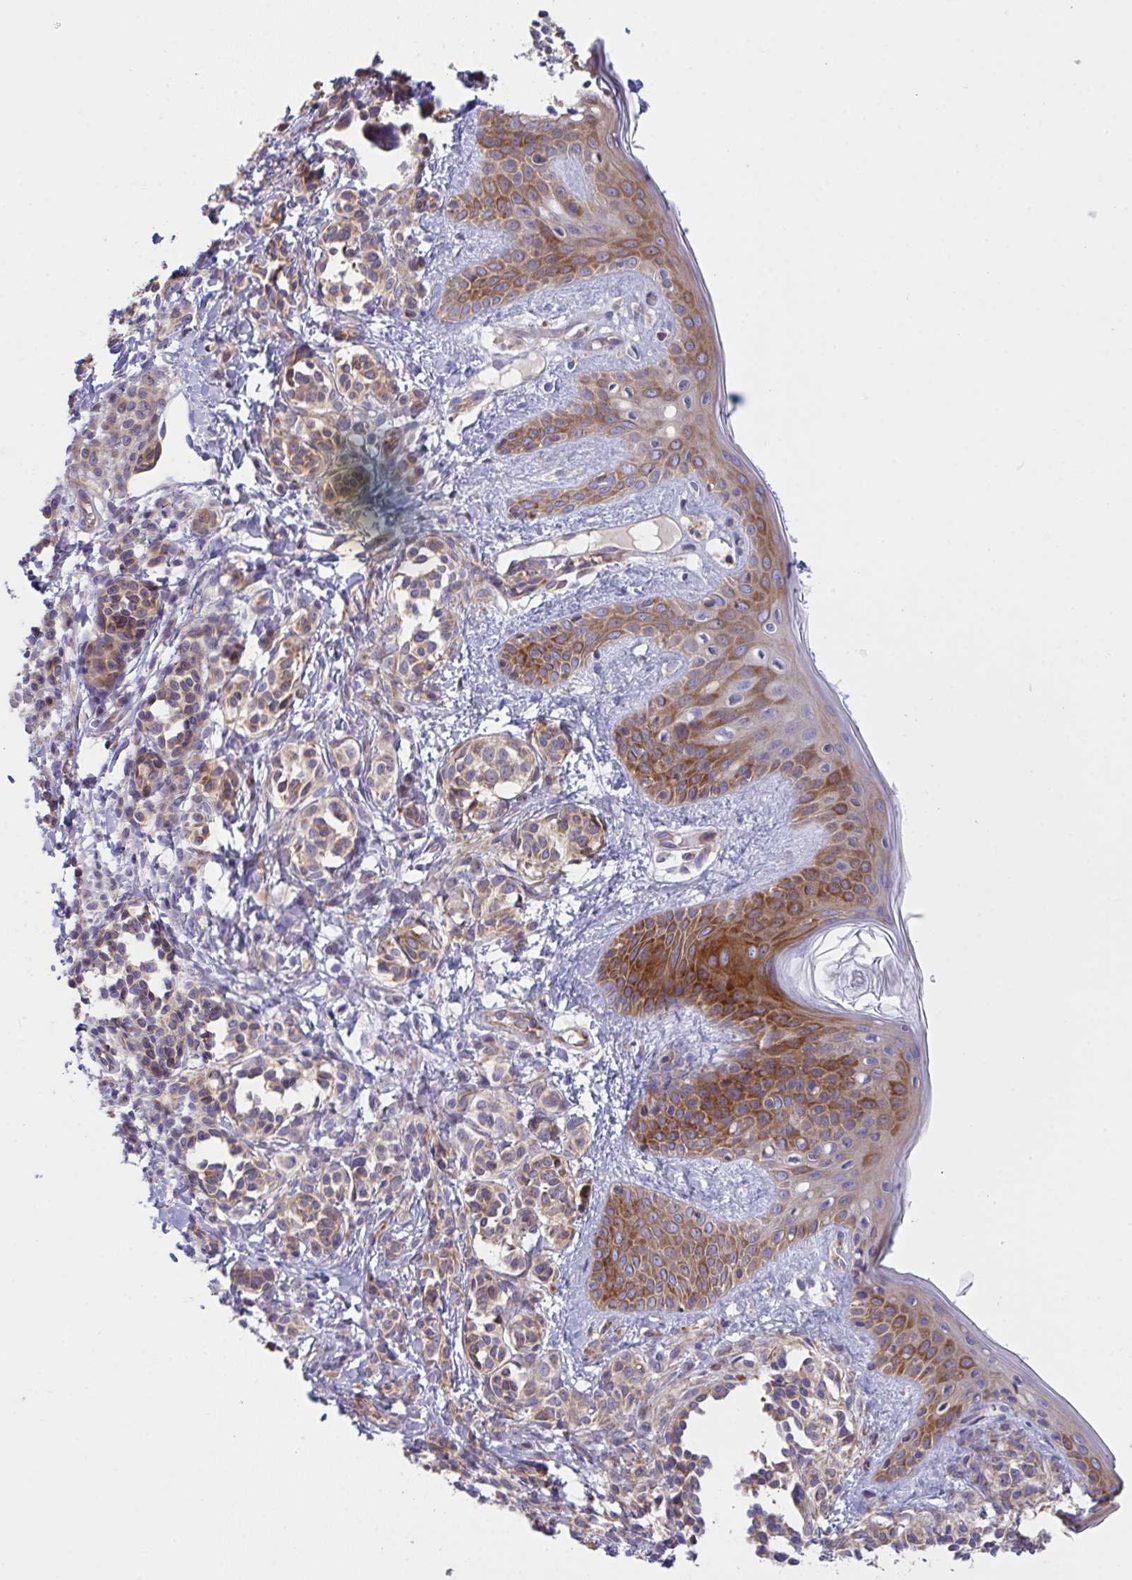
{"staining": {"intensity": "moderate", "quantity": ">75%", "location": "cytoplasmic/membranous"}, "tissue": "skin", "cell_type": "Fibroblasts", "image_type": "normal", "snomed": [{"axis": "morphology", "description": "Normal tissue, NOS"}, {"axis": "topography", "description": "Skin"}], "caption": "Immunohistochemistry micrograph of unremarkable skin: human skin stained using IHC displays medium levels of moderate protein expression localized specifically in the cytoplasmic/membranous of fibroblasts, appearing as a cytoplasmic/membranous brown color.", "gene": "YARS2", "patient": {"sex": "male", "age": 16}}